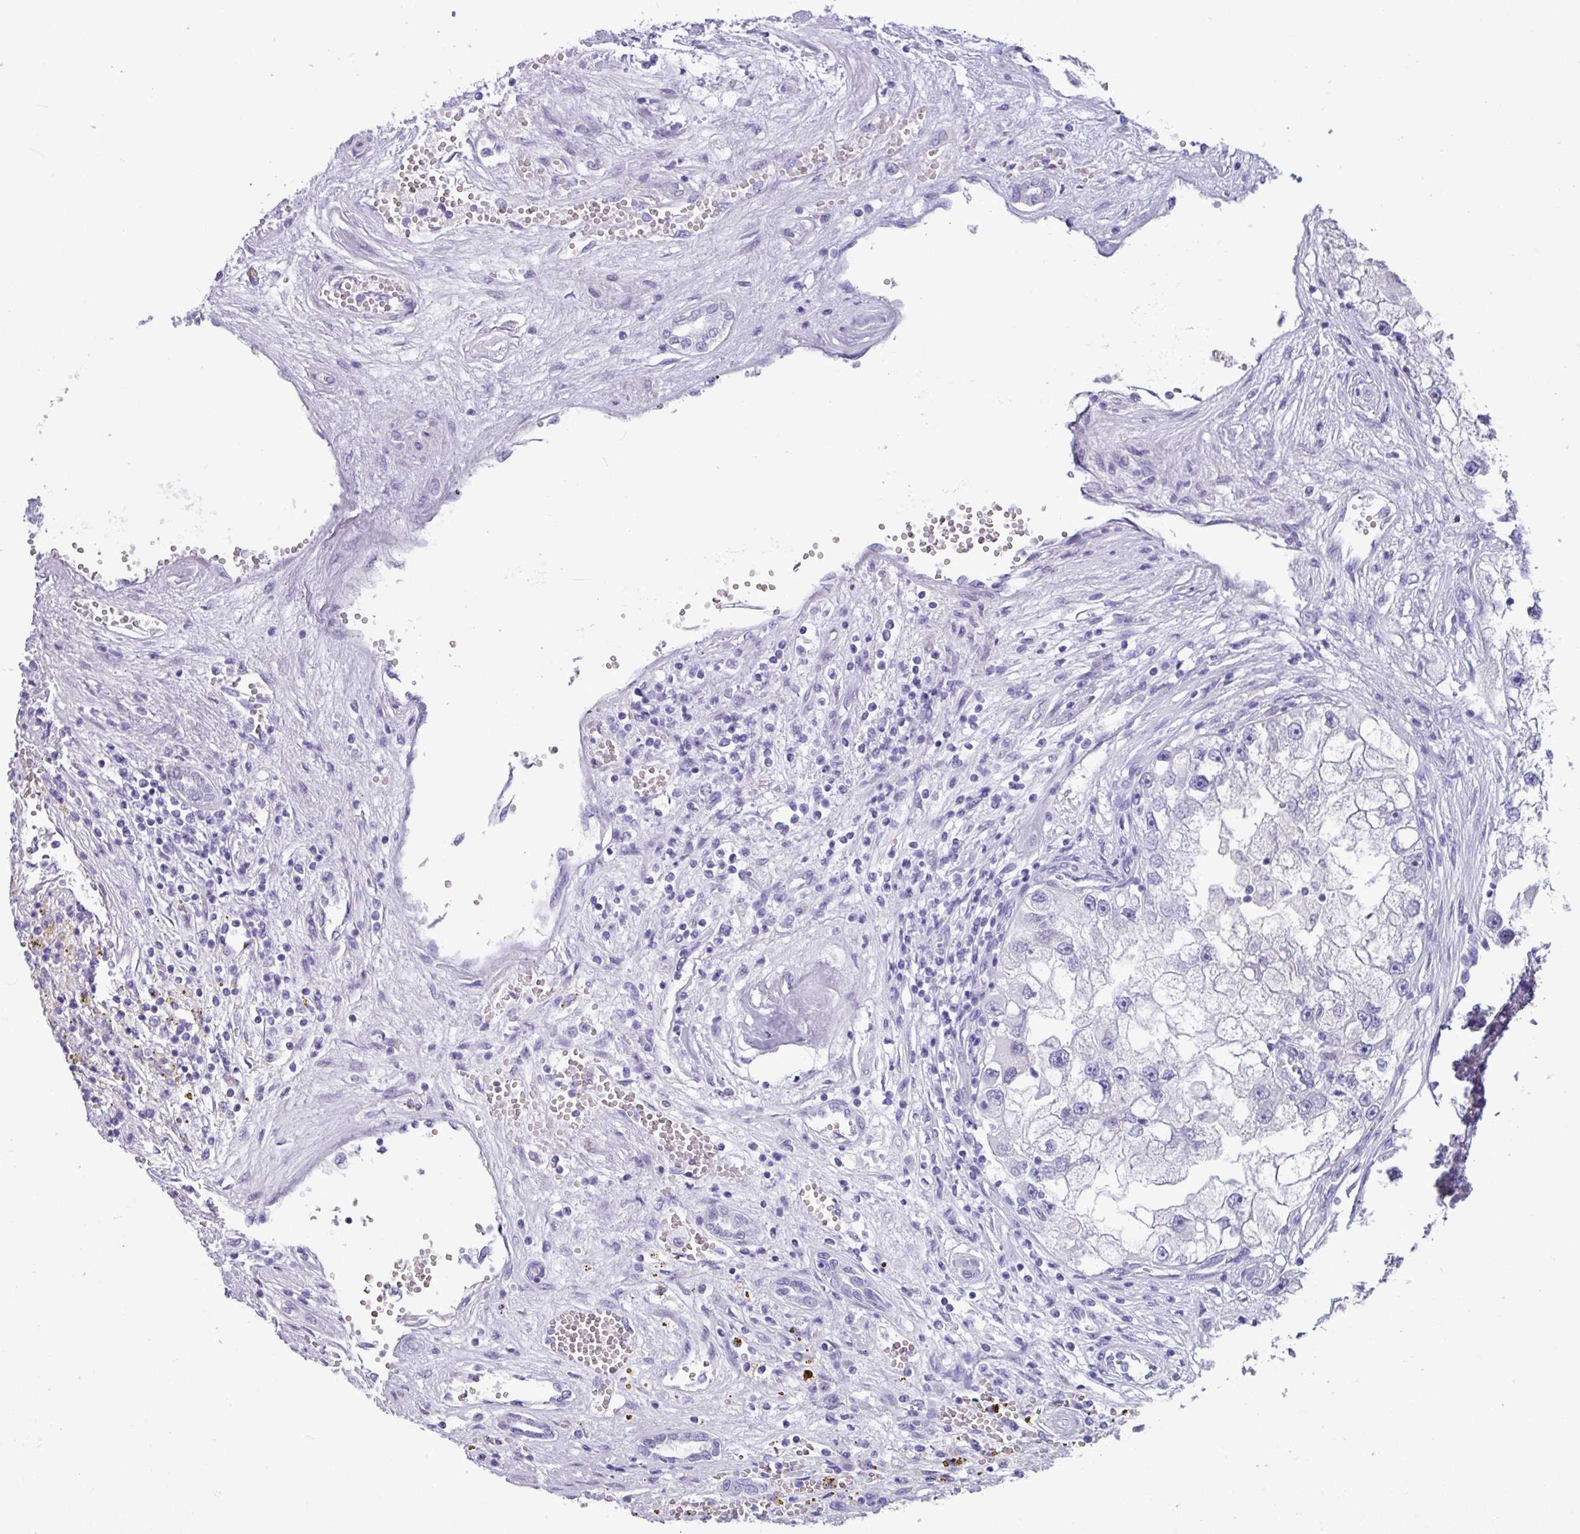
{"staining": {"intensity": "negative", "quantity": "none", "location": "none"}, "tissue": "renal cancer", "cell_type": "Tumor cells", "image_type": "cancer", "snomed": [{"axis": "morphology", "description": "Adenocarcinoma, NOS"}, {"axis": "topography", "description": "Kidney"}], "caption": "A high-resolution photomicrograph shows immunohistochemistry staining of renal cancer, which reveals no significant positivity in tumor cells.", "gene": "STIMATE", "patient": {"sex": "male", "age": 63}}